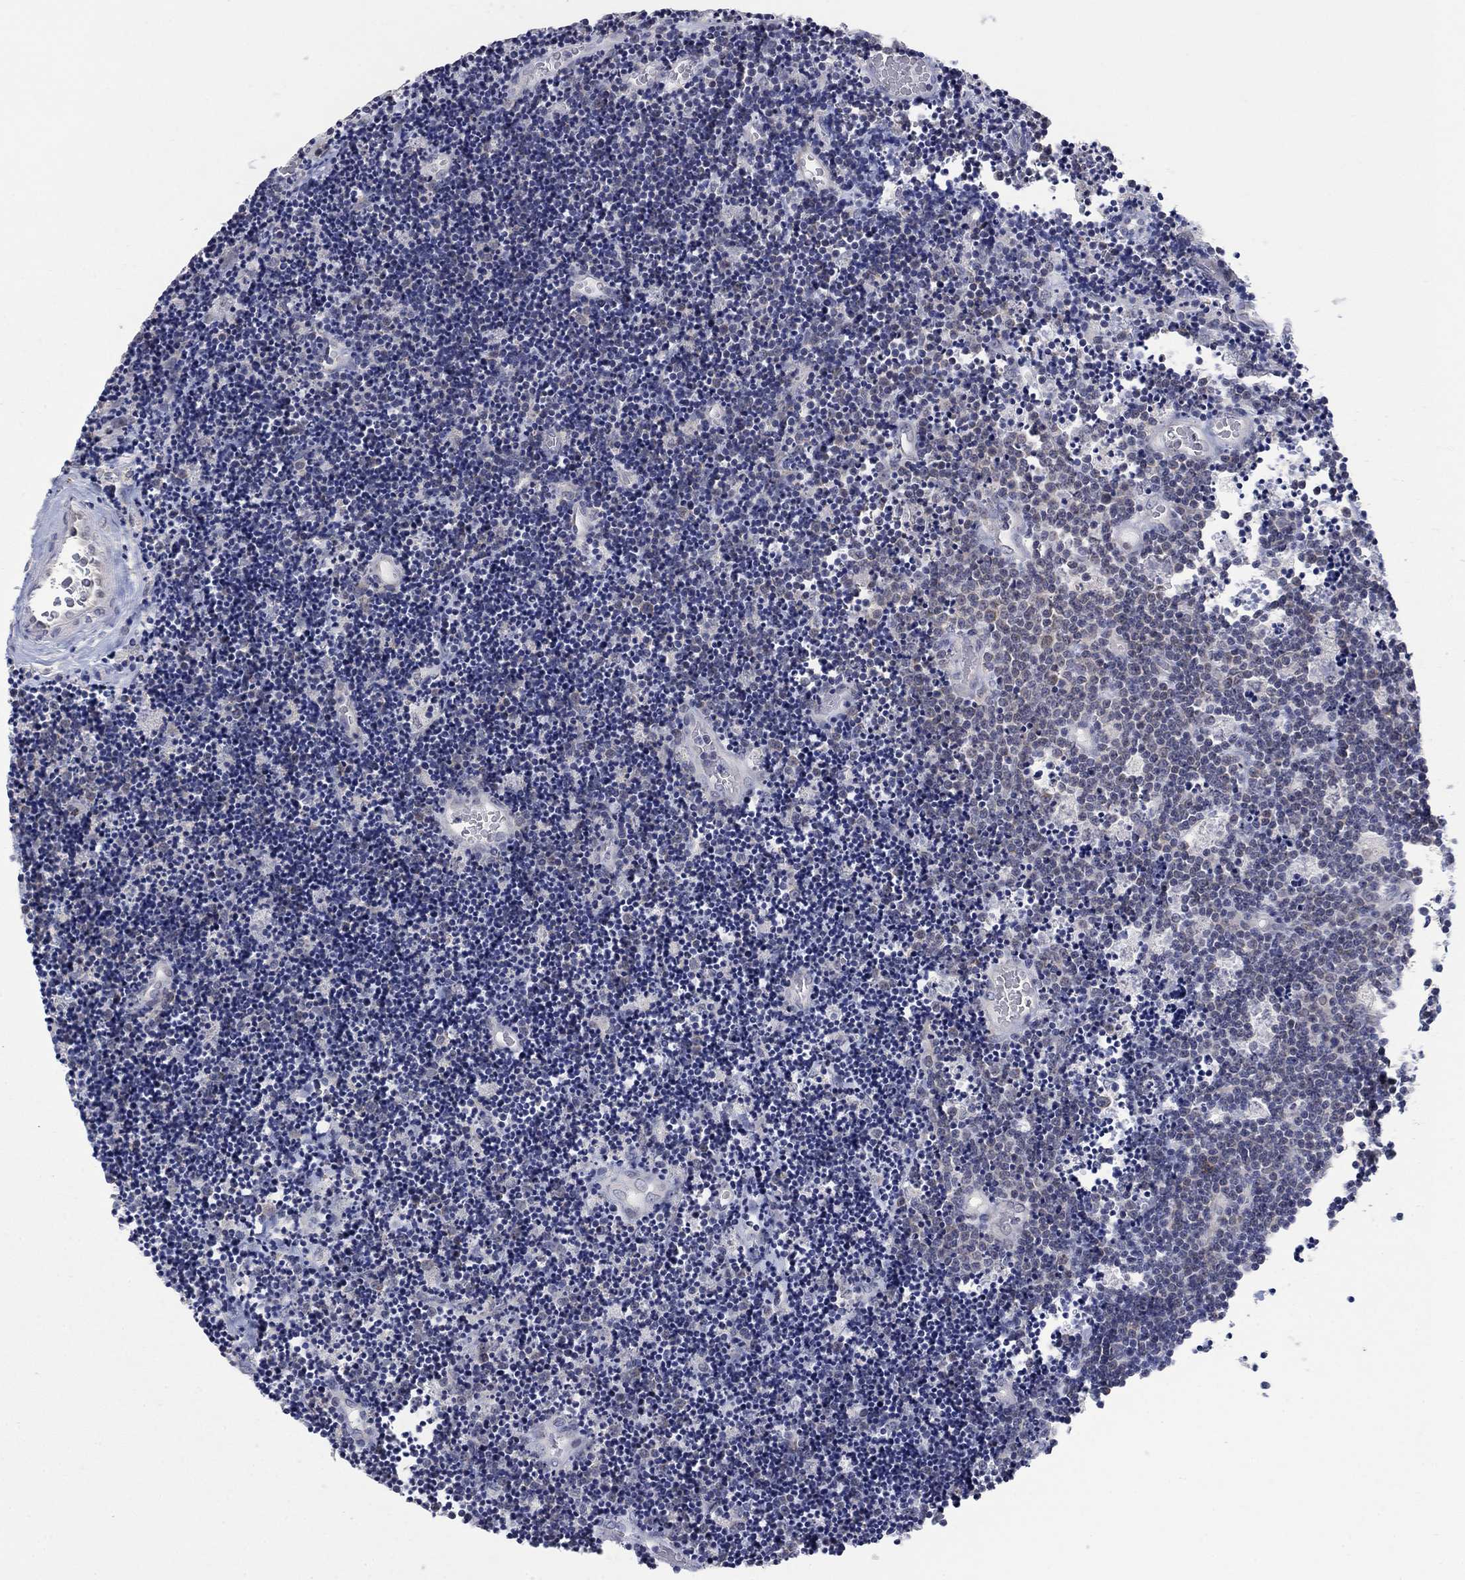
{"staining": {"intensity": "negative", "quantity": "none", "location": "none"}, "tissue": "lymphoma", "cell_type": "Tumor cells", "image_type": "cancer", "snomed": [{"axis": "morphology", "description": "Malignant lymphoma, non-Hodgkin's type, Low grade"}, {"axis": "topography", "description": "Brain"}], "caption": "Human low-grade malignant lymphoma, non-Hodgkin's type stained for a protein using IHC displays no expression in tumor cells.", "gene": "SDC1", "patient": {"sex": "female", "age": 66}}